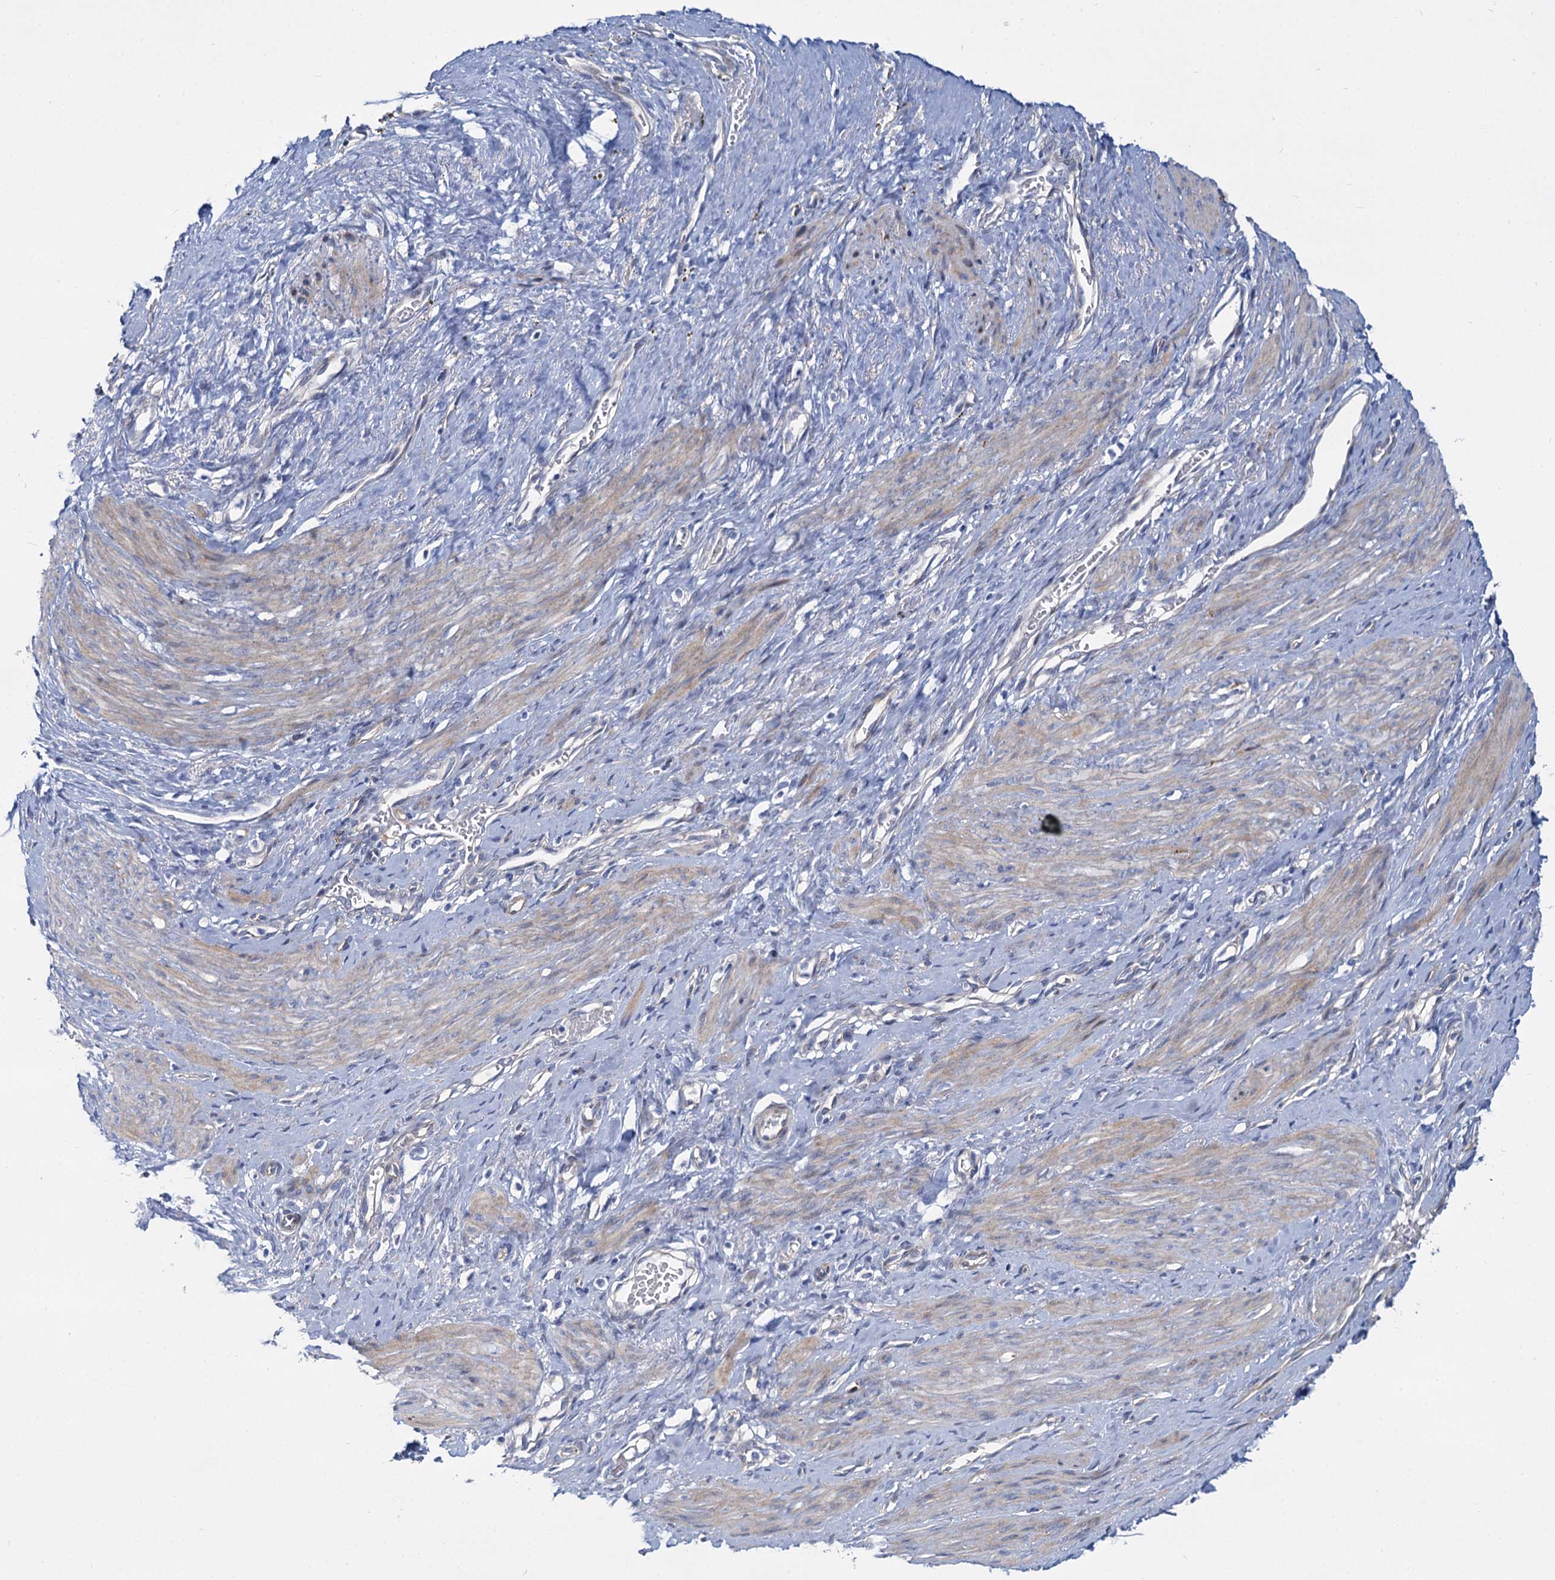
{"staining": {"intensity": "weak", "quantity": "<25%", "location": "cytoplasmic/membranous"}, "tissue": "smooth muscle", "cell_type": "Smooth muscle cells", "image_type": "normal", "snomed": [{"axis": "morphology", "description": "Normal tissue, NOS"}, {"axis": "topography", "description": "Endometrium"}], "caption": "DAB (3,3'-diaminobenzidine) immunohistochemical staining of benign smooth muscle demonstrates no significant expression in smooth muscle cells.", "gene": "TRIM77", "patient": {"sex": "female", "age": 33}}